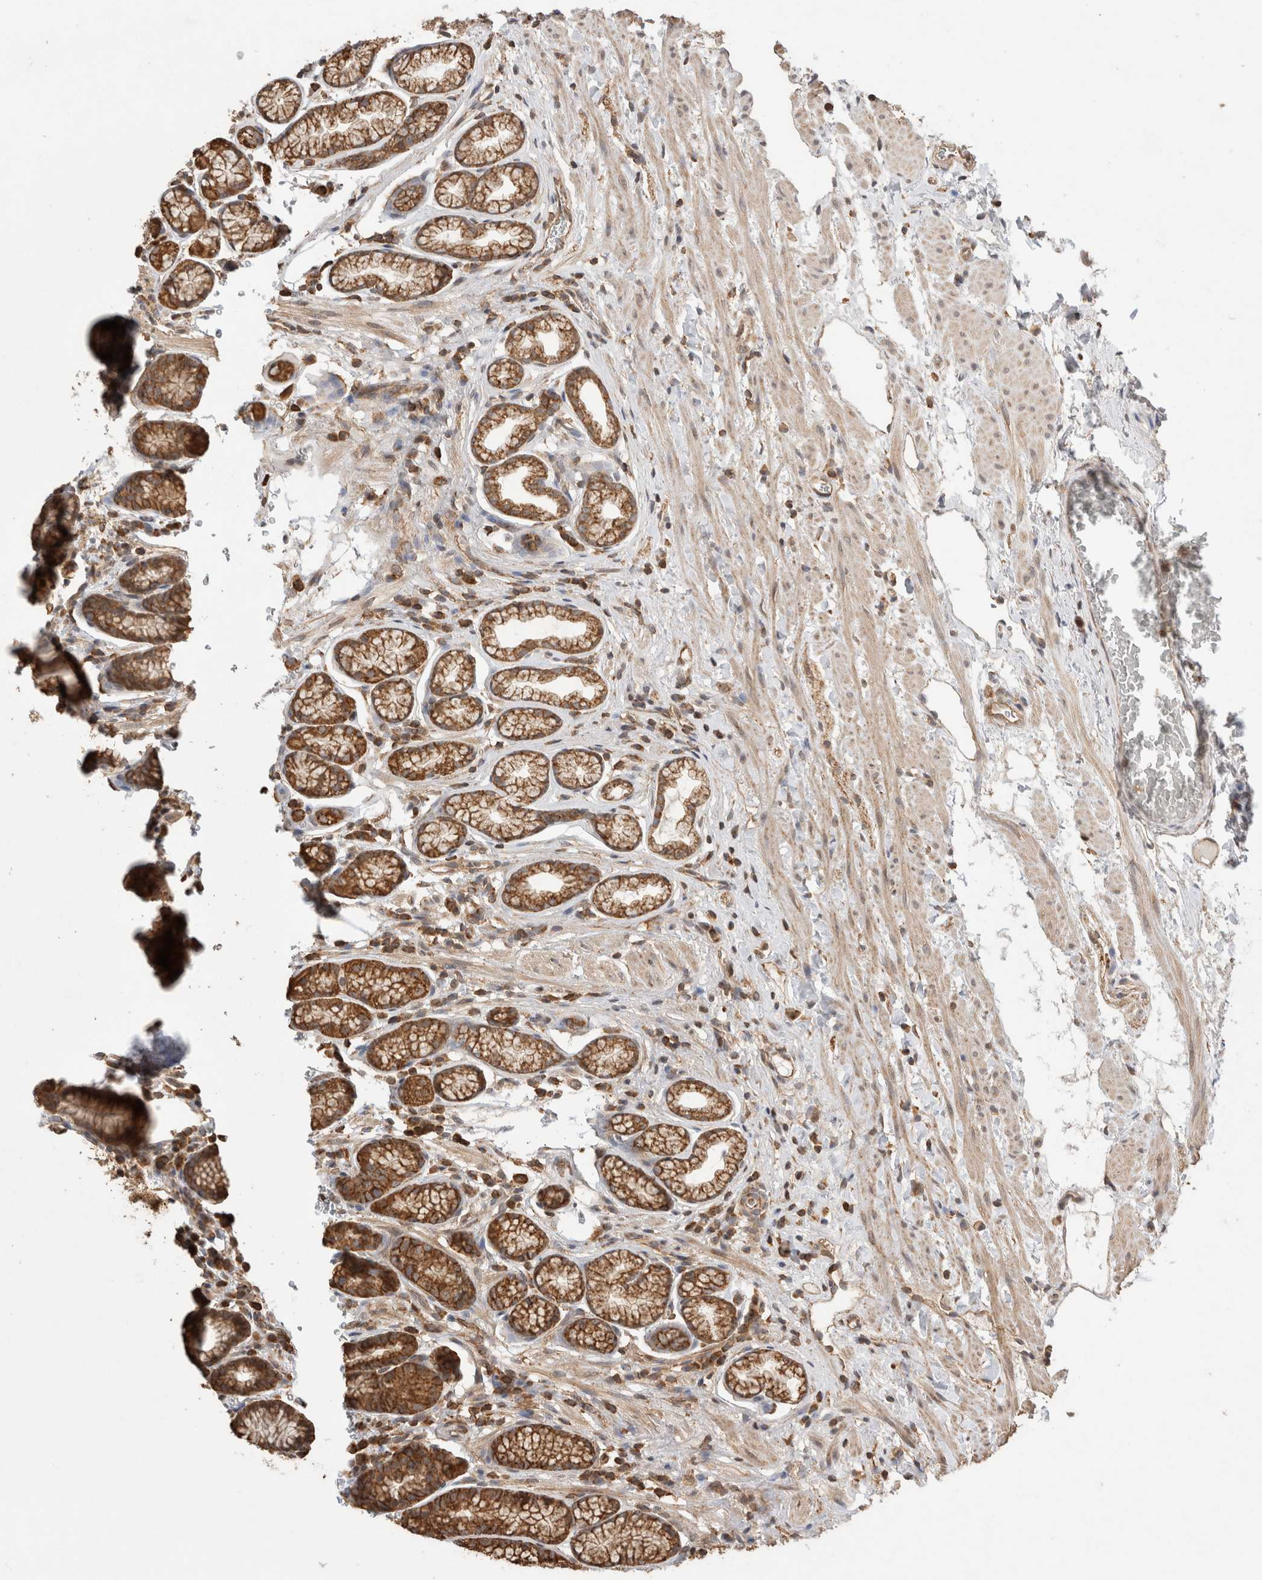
{"staining": {"intensity": "strong", "quantity": "25%-75%", "location": "cytoplasmic/membranous"}, "tissue": "stomach", "cell_type": "Glandular cells", "image_type": "normal", "snomed": [{"axis": "morphology", "description": "Normal tissue, NOS"}, {"axis": "topography", "description": "Stomach"}], "caption": "Immunohistochemical staining of unremarkable human stomach shows 25%-75% levels of strong cytoplasmic/membranous protein expression in approximately 25%-75% of glandular cells. Using DAB (brown) and hematoxylin (blue) stains, captured at high magnification using brightfield microscopy.", "gene": "IMMP2L", "patient": {"sex": "male", "age": 42}}